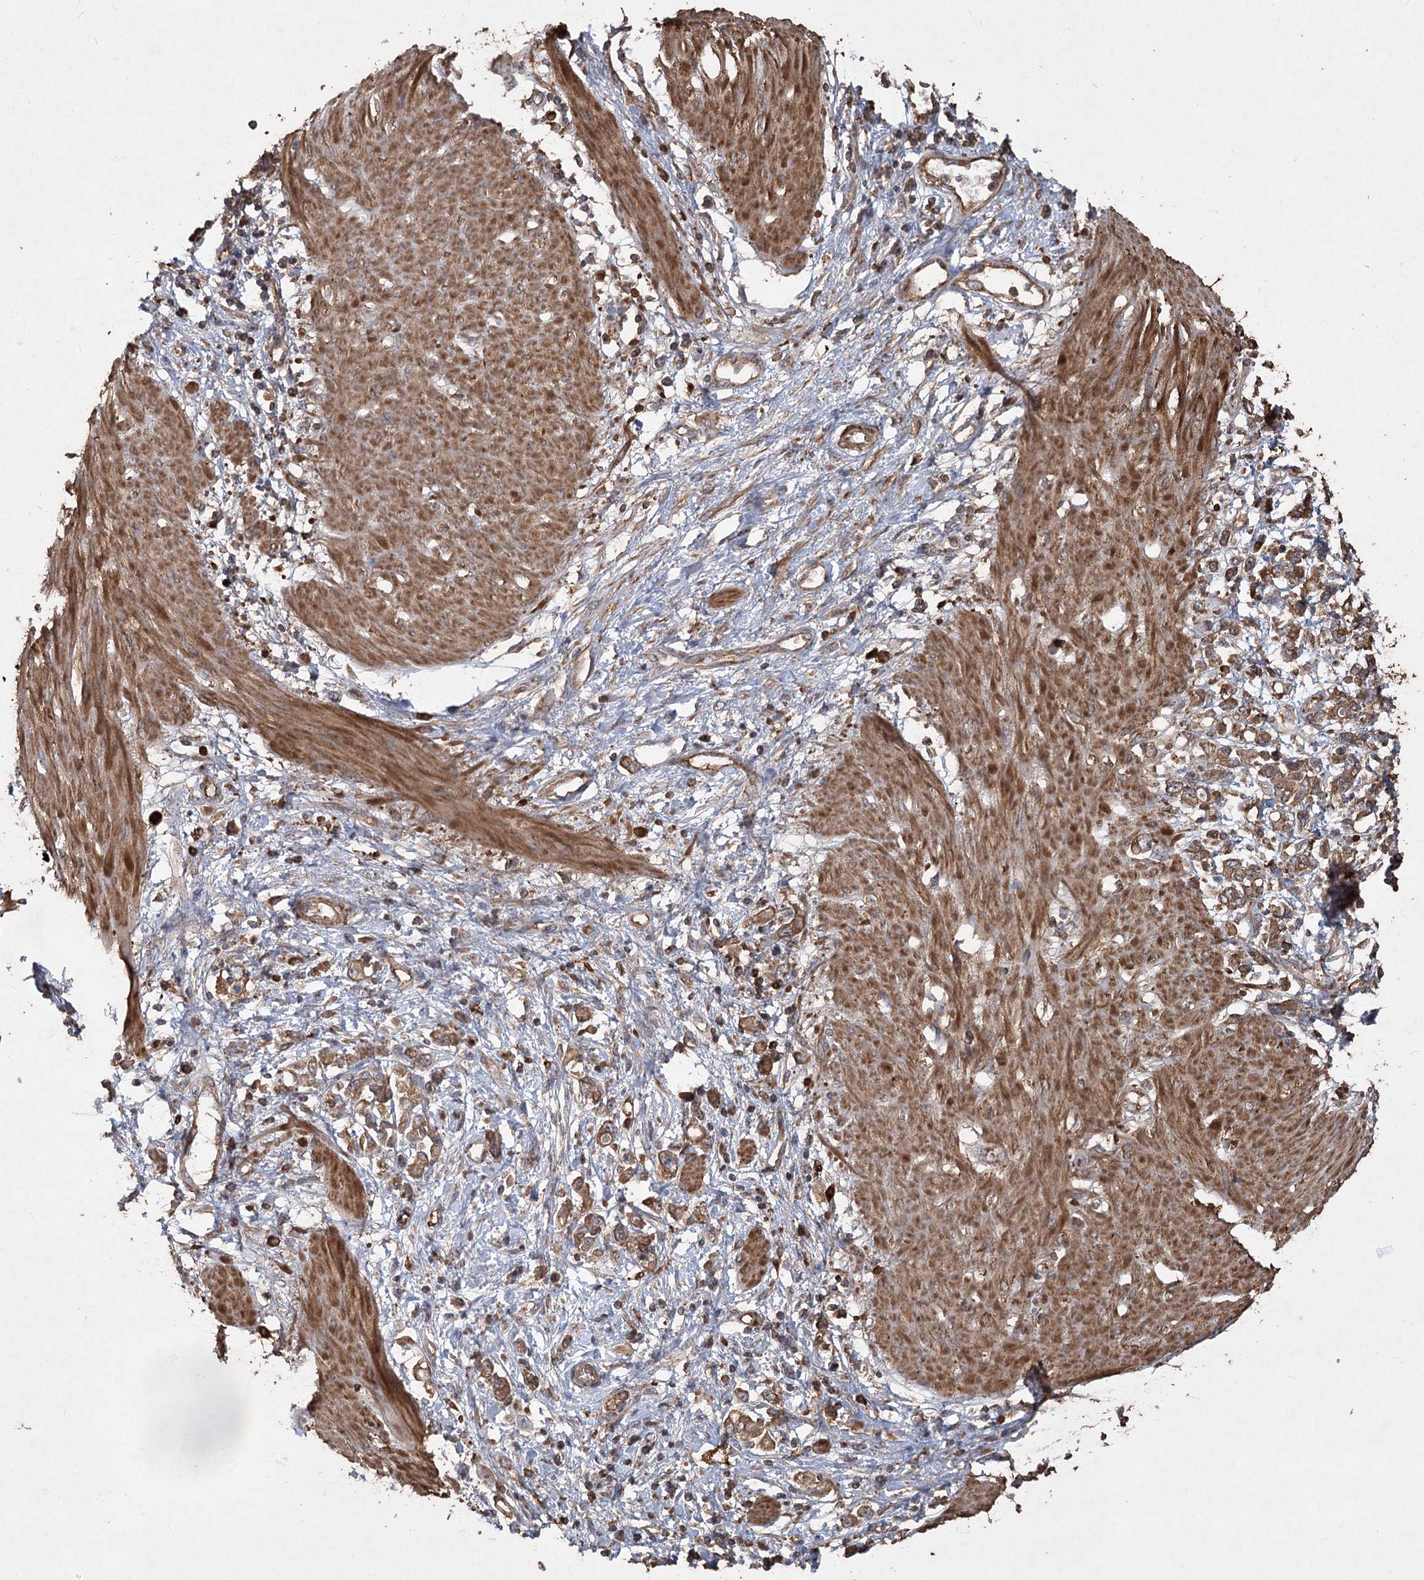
{"staining": {"intensity": "moderate", "quantity": ">75%", "location": "cytoplasmic/membranous"}, "tissue": "stomach cancer", "cell_type": "Tumor cells", "image_type": "cancer", "snomed": [{"axis": "morphology", "description": "Adenocarcinoma, NOS"}, {"axis": "topography", "description": "Stomach"}], "caption": "Approximately >75% of tumor cells in human stomach adenocarcinoma reveal moderate cytoplasmic/membranous protein positivity as visualized by brown immunohistochemical staining.", "gene": "PIK3C2A", "patient": {"sex": "female", "age": 76}}